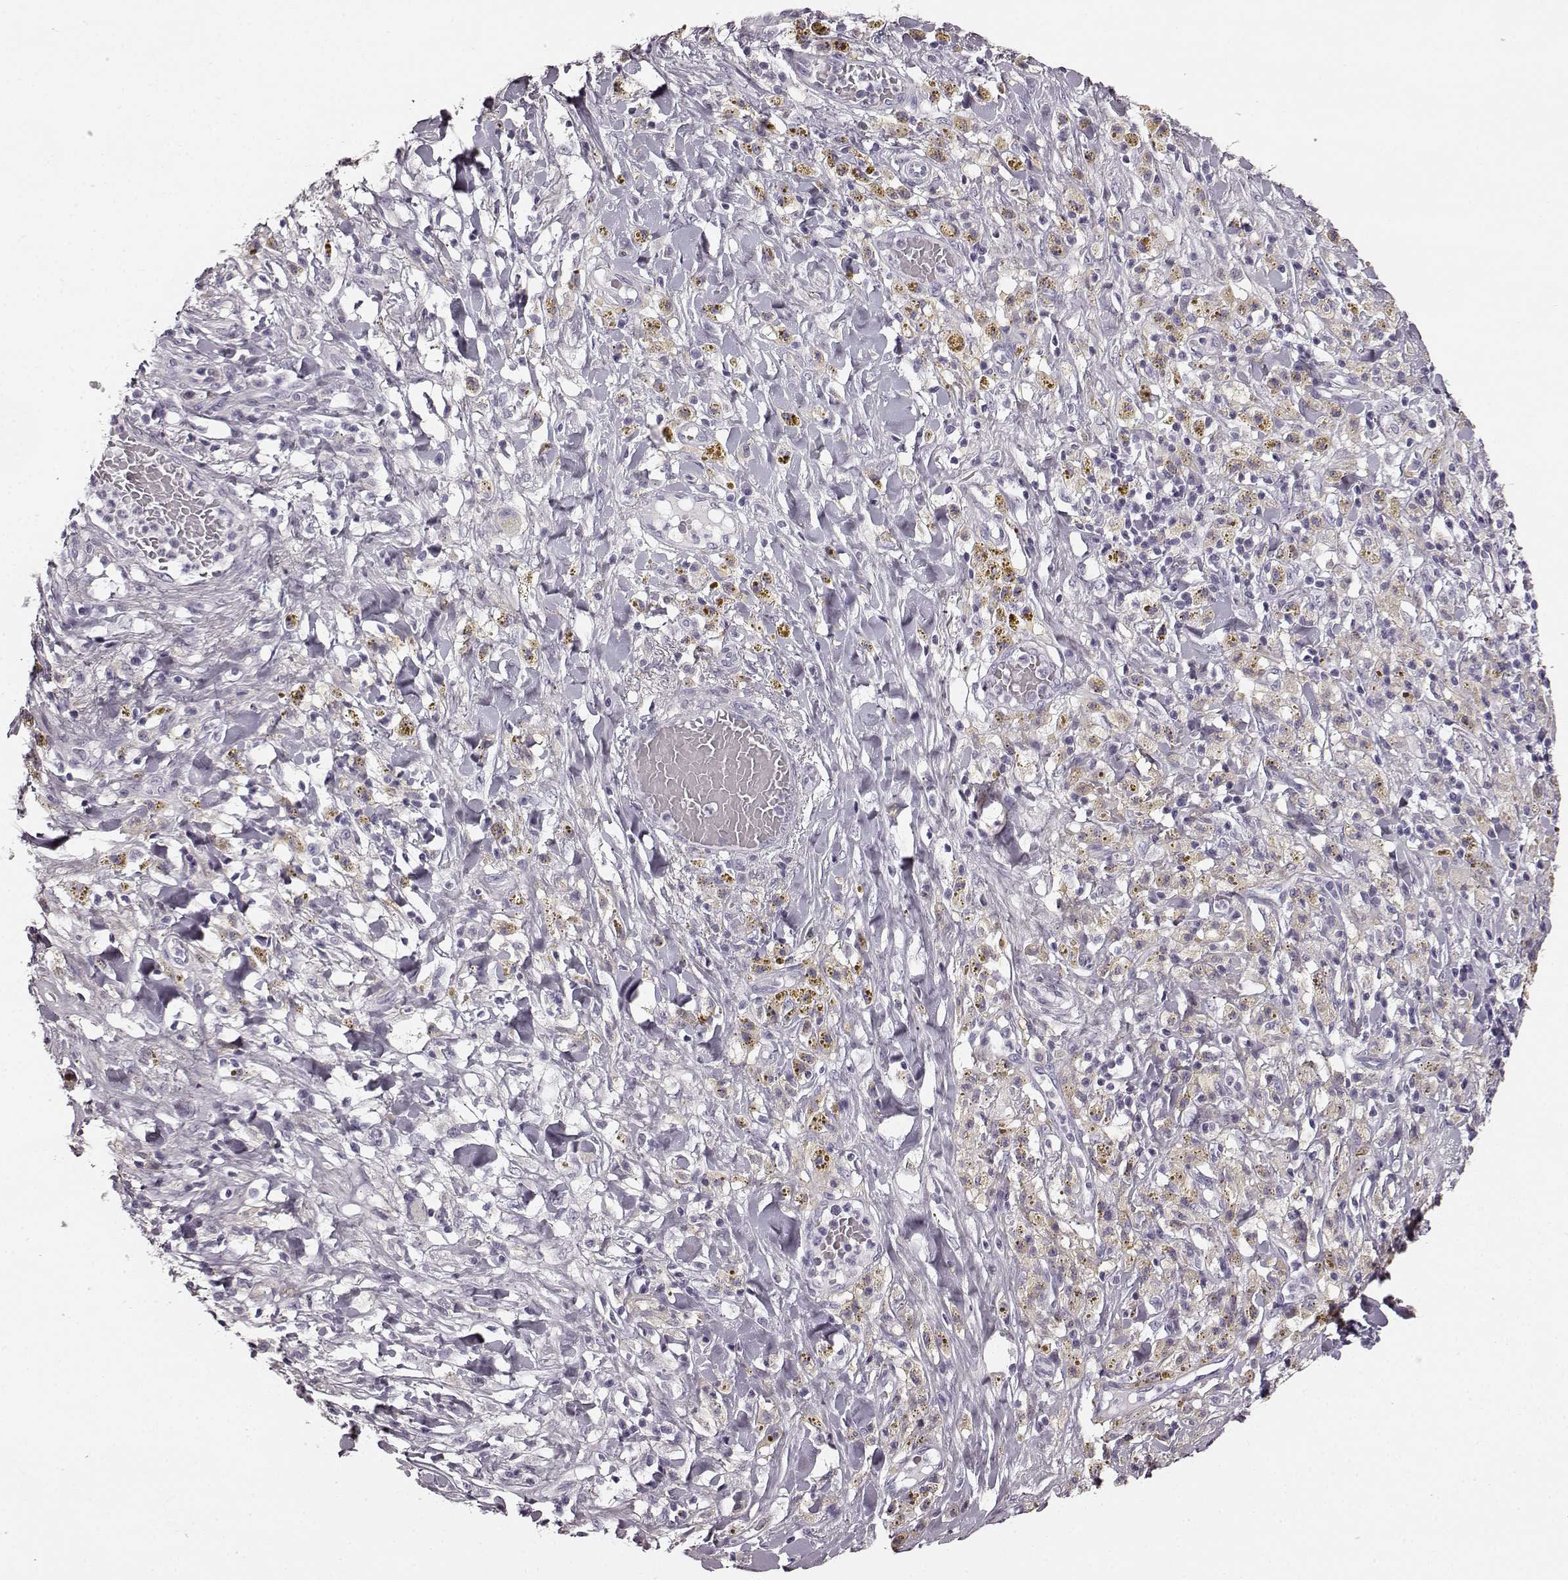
{"staining": {"intensity": "negative", "quantity": "none", "location": "none"}, "tissue": "melanoma", "cell_type": "Tumor cells", "image_type": "cancer", "snomed": [{"axis": "morphology", "description": "Malignant melanoma, NOS"}, {"axis": "topography", "description": "Skin"}], "caption": "High power microscopy histopathology image of an immunohistochemistry (IHC) histopathology image of melanoma, revealing no significant positivity in tumor cells.", "gene": "TMPRSS15", "patient": {"sex": "female", "age": 91}}